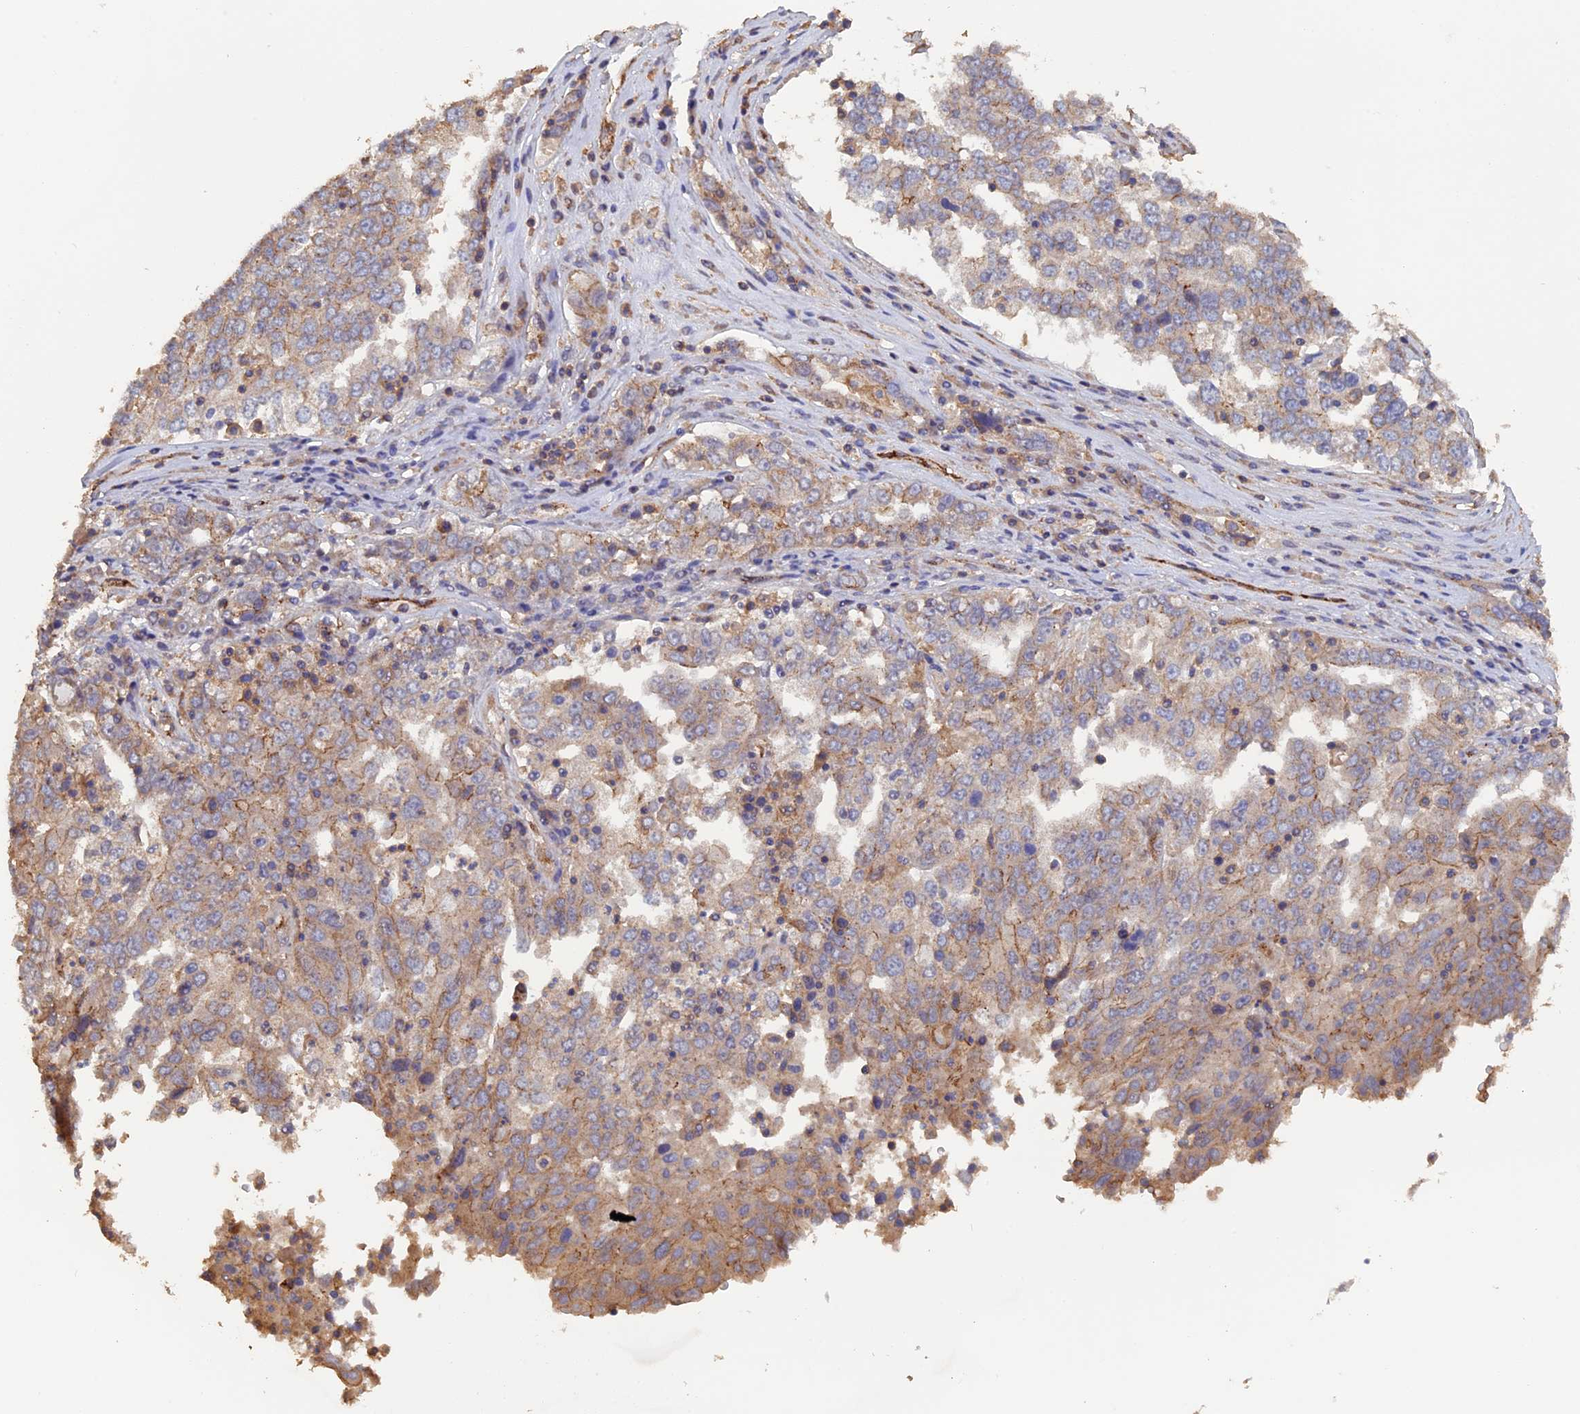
{"staining": {"intensity": "weak", "quantity": "25%-75%", "location": "cytoplasmic/membranous"}, "tissue": "ovarian cancer", "cell_type": "Tumor cells", "image_type": "cancer", "snomed": [{"axis": "morphology", "description": "Carcinoma, endometroid"}, {"axis": "topography", "description": "Ovary"}], "caption": "A histopathology image of ovarian endometroid carcinoma stained for a protein demonstrates weak cytoplasmic/membranous brown staining in tumor cells. (DAB = brown stain, brightfield microscopy at high magnification).", "gene": "PIGQ", "patient": {"sex": "female", "age": 62}}